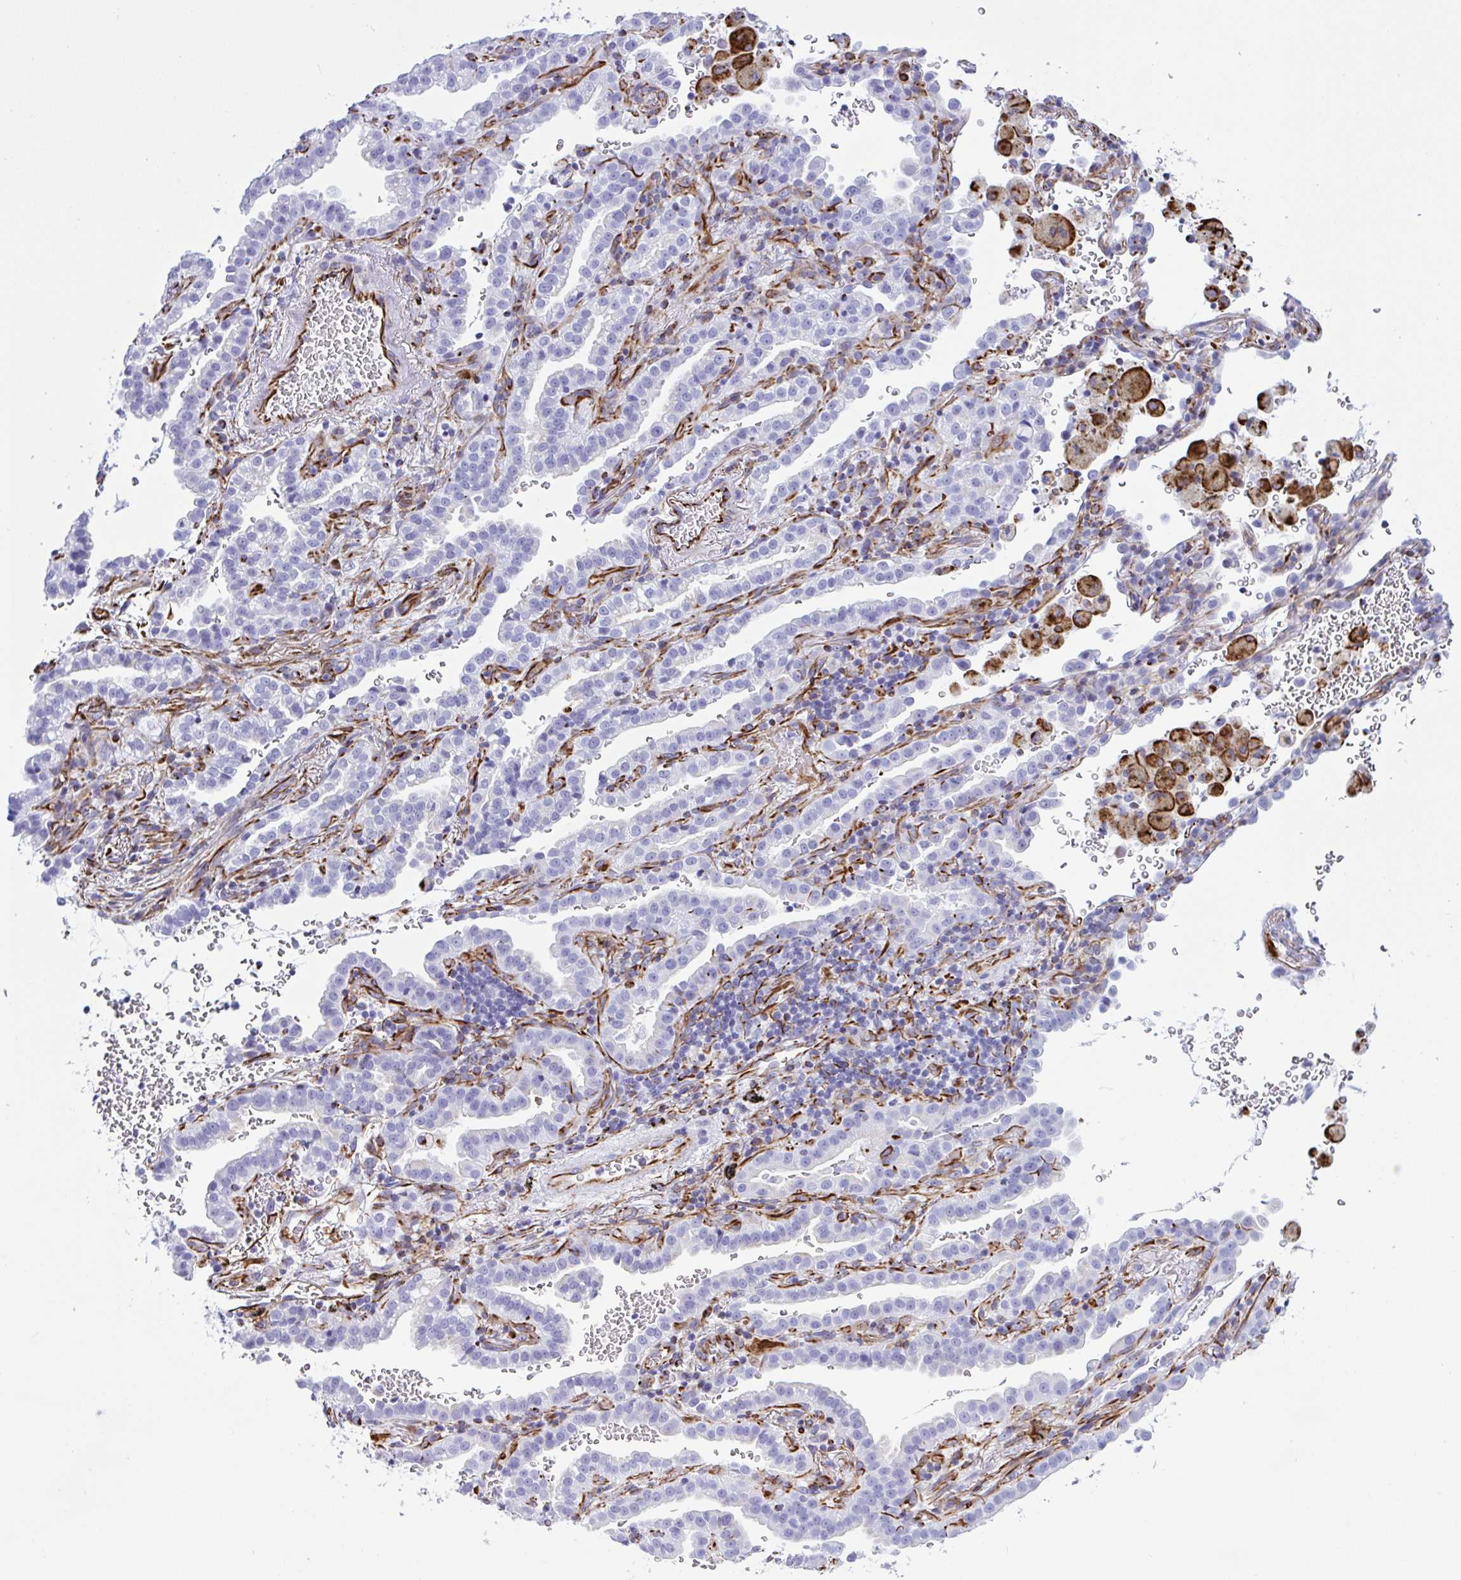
{"staining": {"intensity": "negative", "quantity": "none", "location": "none"}, "tissue": "lung cancer", "cell_type": "Tumor cells", "image_type": "cancer", "snomed": [{"axis": "morphology", "description": "Adenocarcinoma, NOS"}, {"axis": "topography", "description": "Lymph node"}, {"axis": "topography", "description": "Lung"}], "caption": "Immunohistochemistry photomicrograph of neoplastic tissue: human lung cancer stained with DAB demonstrates no significant protein positivity in tumor cells. The staining was performed using DAB (3,3'-diaminobenzidine) to visualize the protein expression in brown, while the nuclei were stained in blue with hematoxylin (Magnification: 20x).", "gene": "SMAD5", "patient": {"sex": "male", "age": 66}}